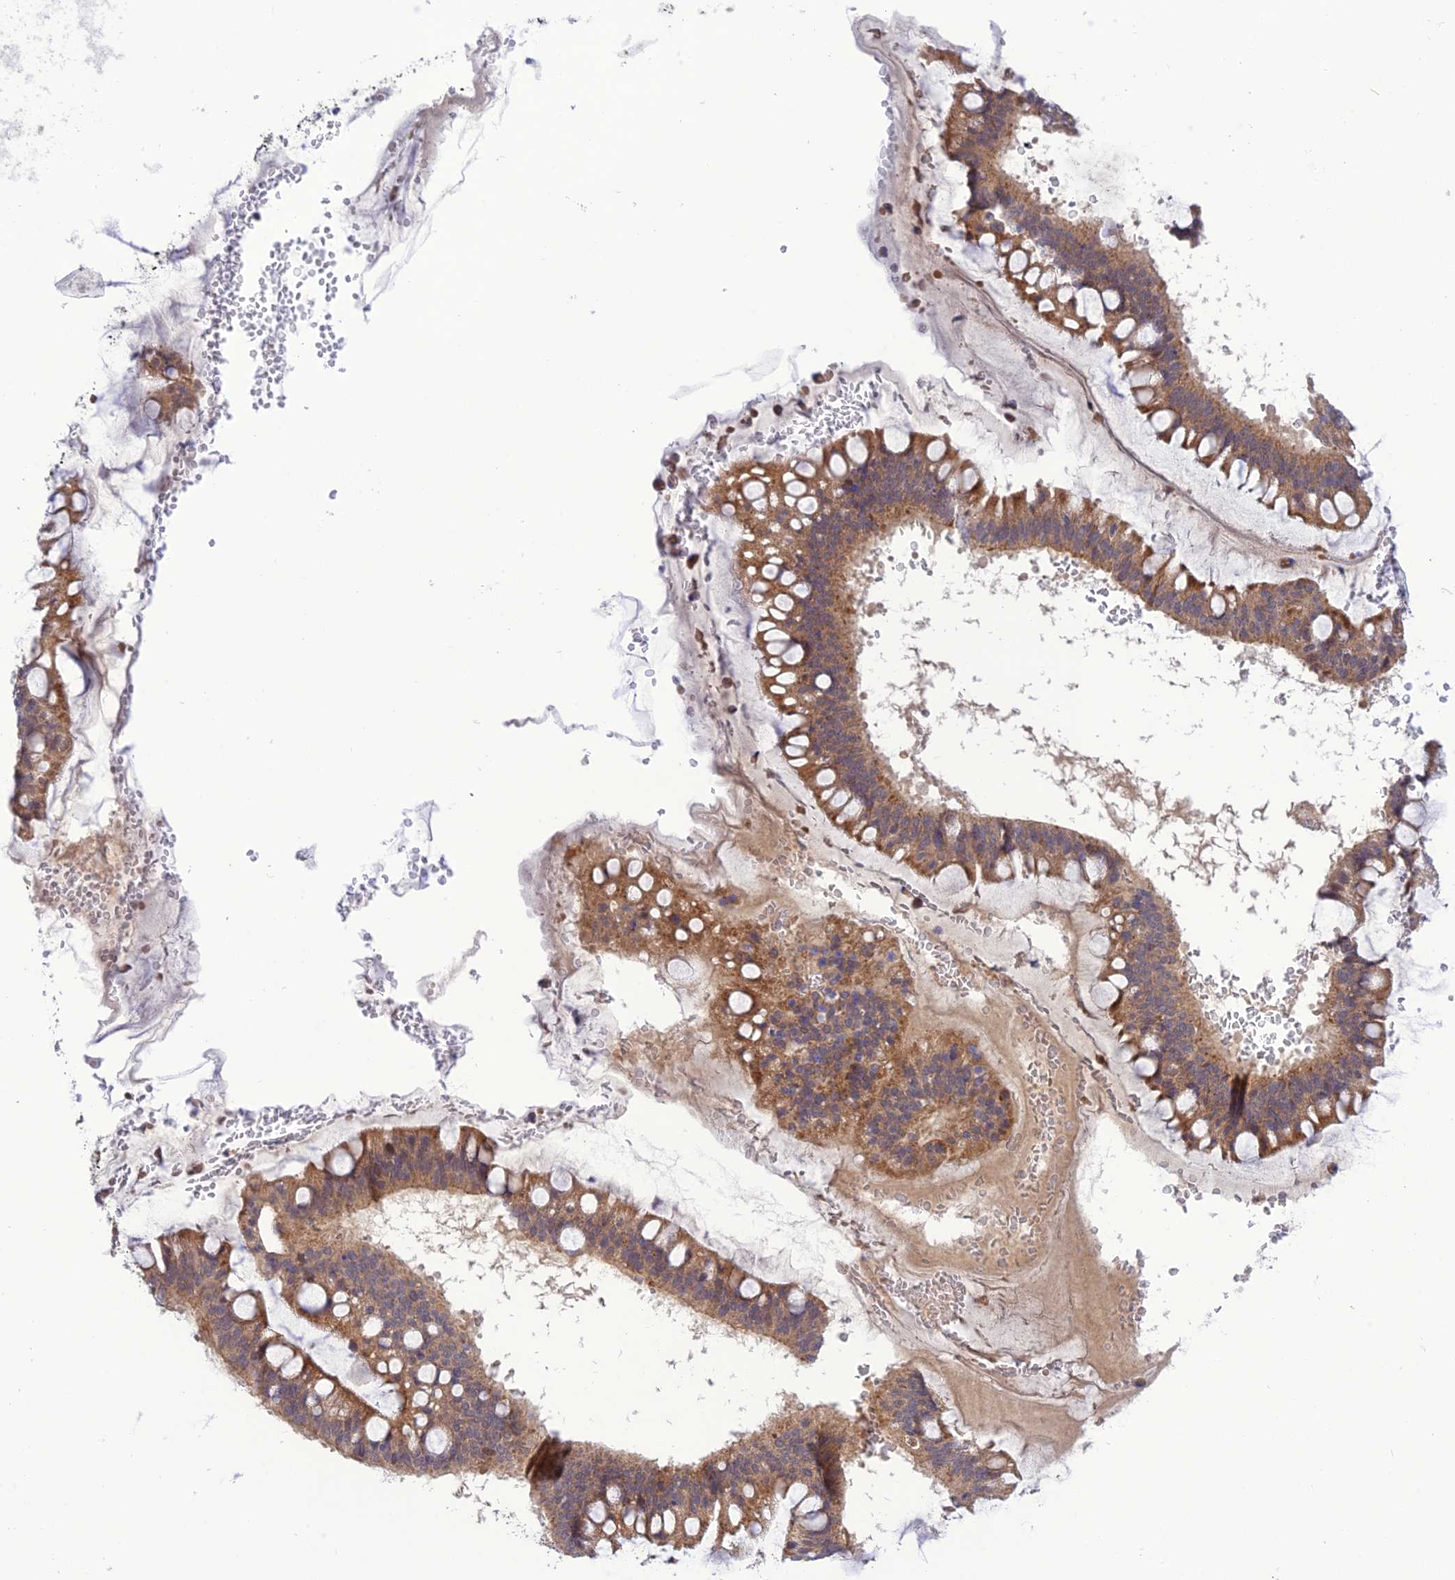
{"staining": {"intensity": "moderate", "quantity": ">75%", "location": "cytoplasmic/membranous"}, "tissue": "ovarian cancer", "cell_type": "Tumor cells", "image_type": "cancer", "snomed": [{"axis": "morphology", "description": "Cystadenocarcinoma, mucinous, NOS"}, {"axis": "topography", "description": "Ovary"}], "caption": "Ovarian cancer (mucinous cystadenocarcinoma) stained with a protein marker displays moderate staining in tumor cells.", "gene": "UROS", "patient": {"sex": "female", "age": 73}}